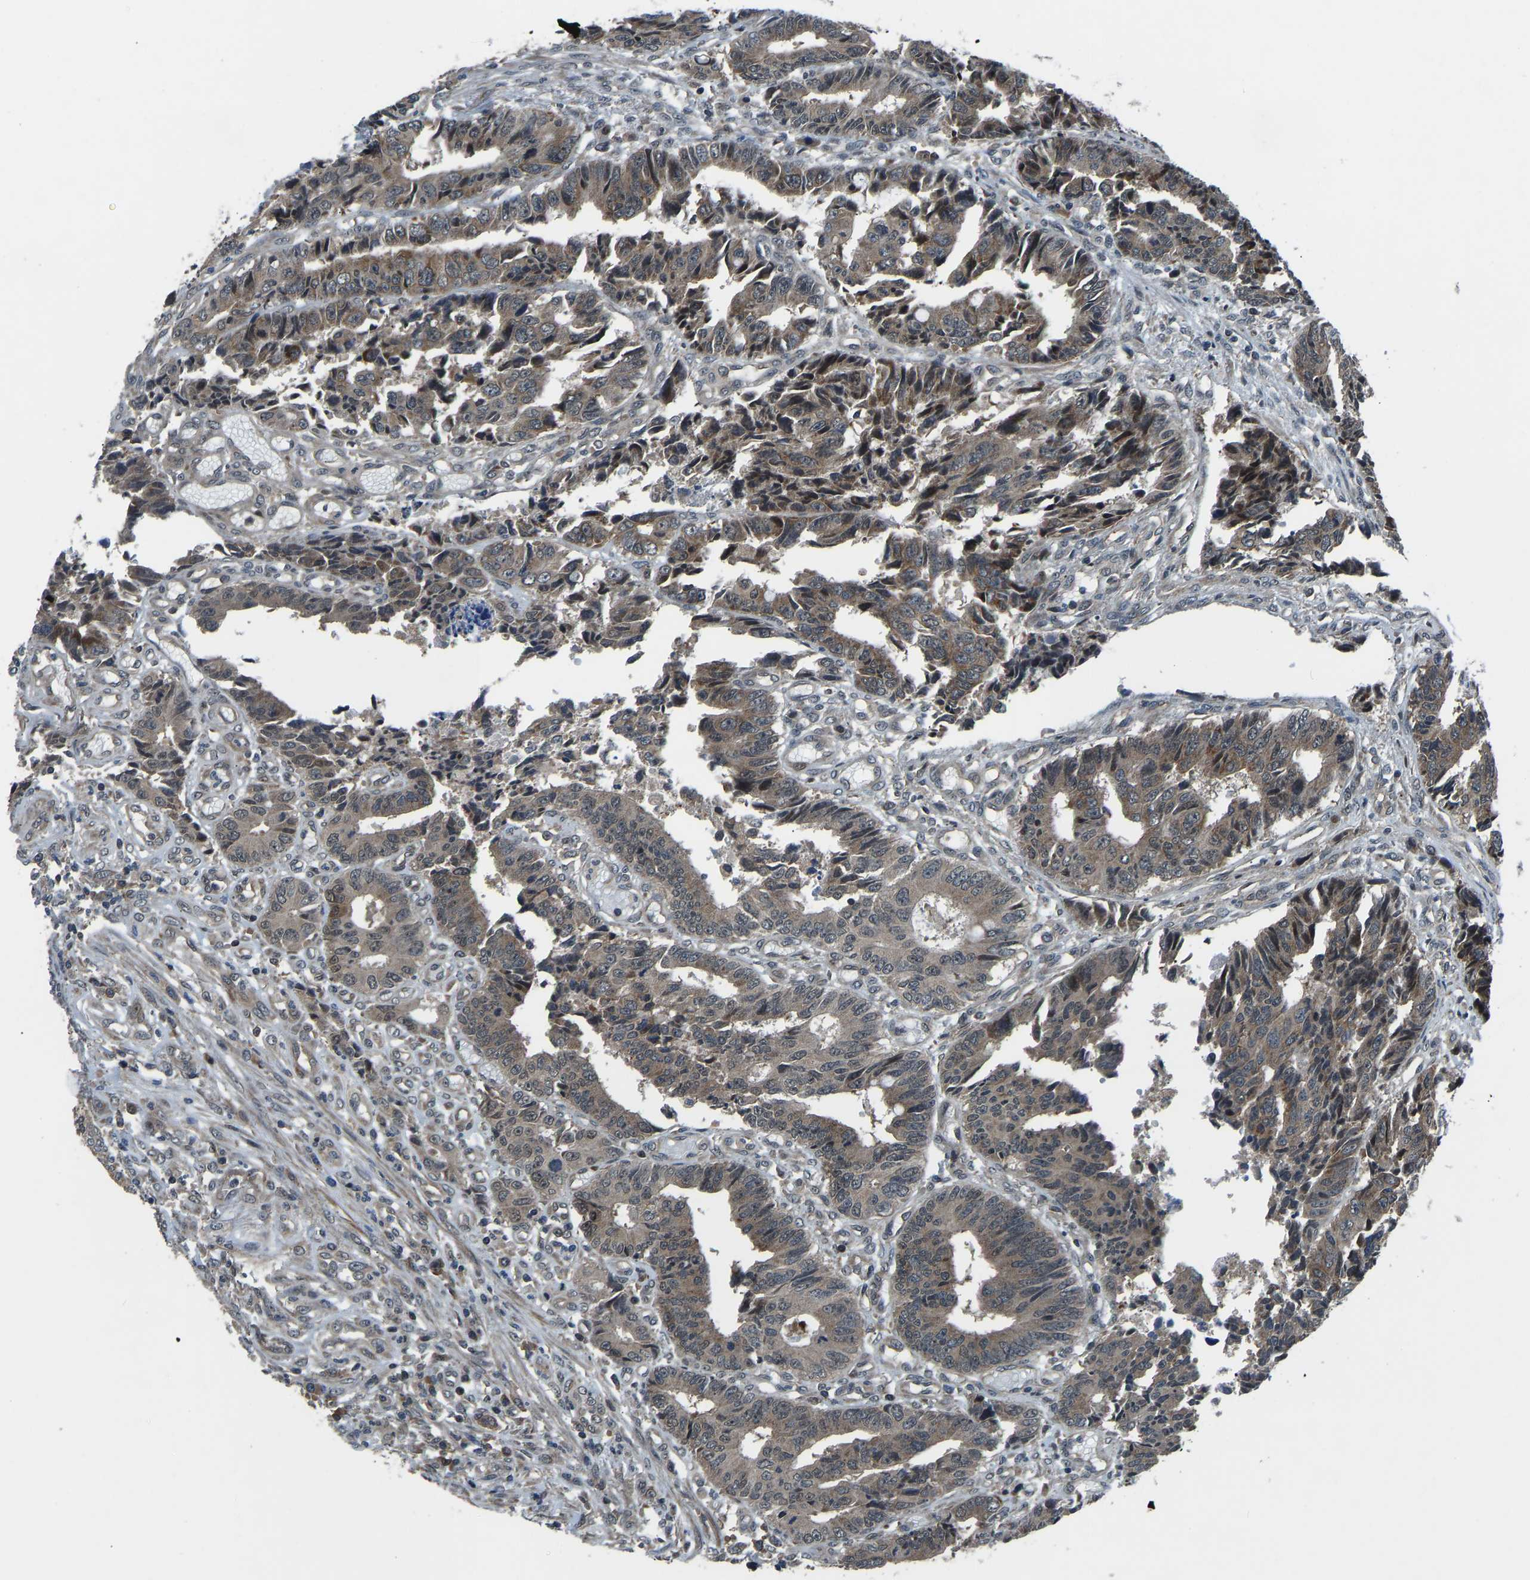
{"staining": {"intensity": "moderate", "quantity": ">75%", "location": "cytoplasmic/membranous"}, "tissue": "colorectal cancer", "cell_type": "Tumor cells", "image_type": "cancer", "snomed": [{"axis": "morphology", "description": "Adenocarcinoma, NOS"}, {"axis": "topography", "description": "Rectum"}], "caption": "Protein positivity by immunohistochemistry displays moderate cytoplasmic/membranous positivity in approximately >75% of tumor cells in colorectal cancer. (Brightfield microscopy of DAB IHC at high magnification).", "gene": "RLIM", "patient": {"sex": "male", "age": 84}}